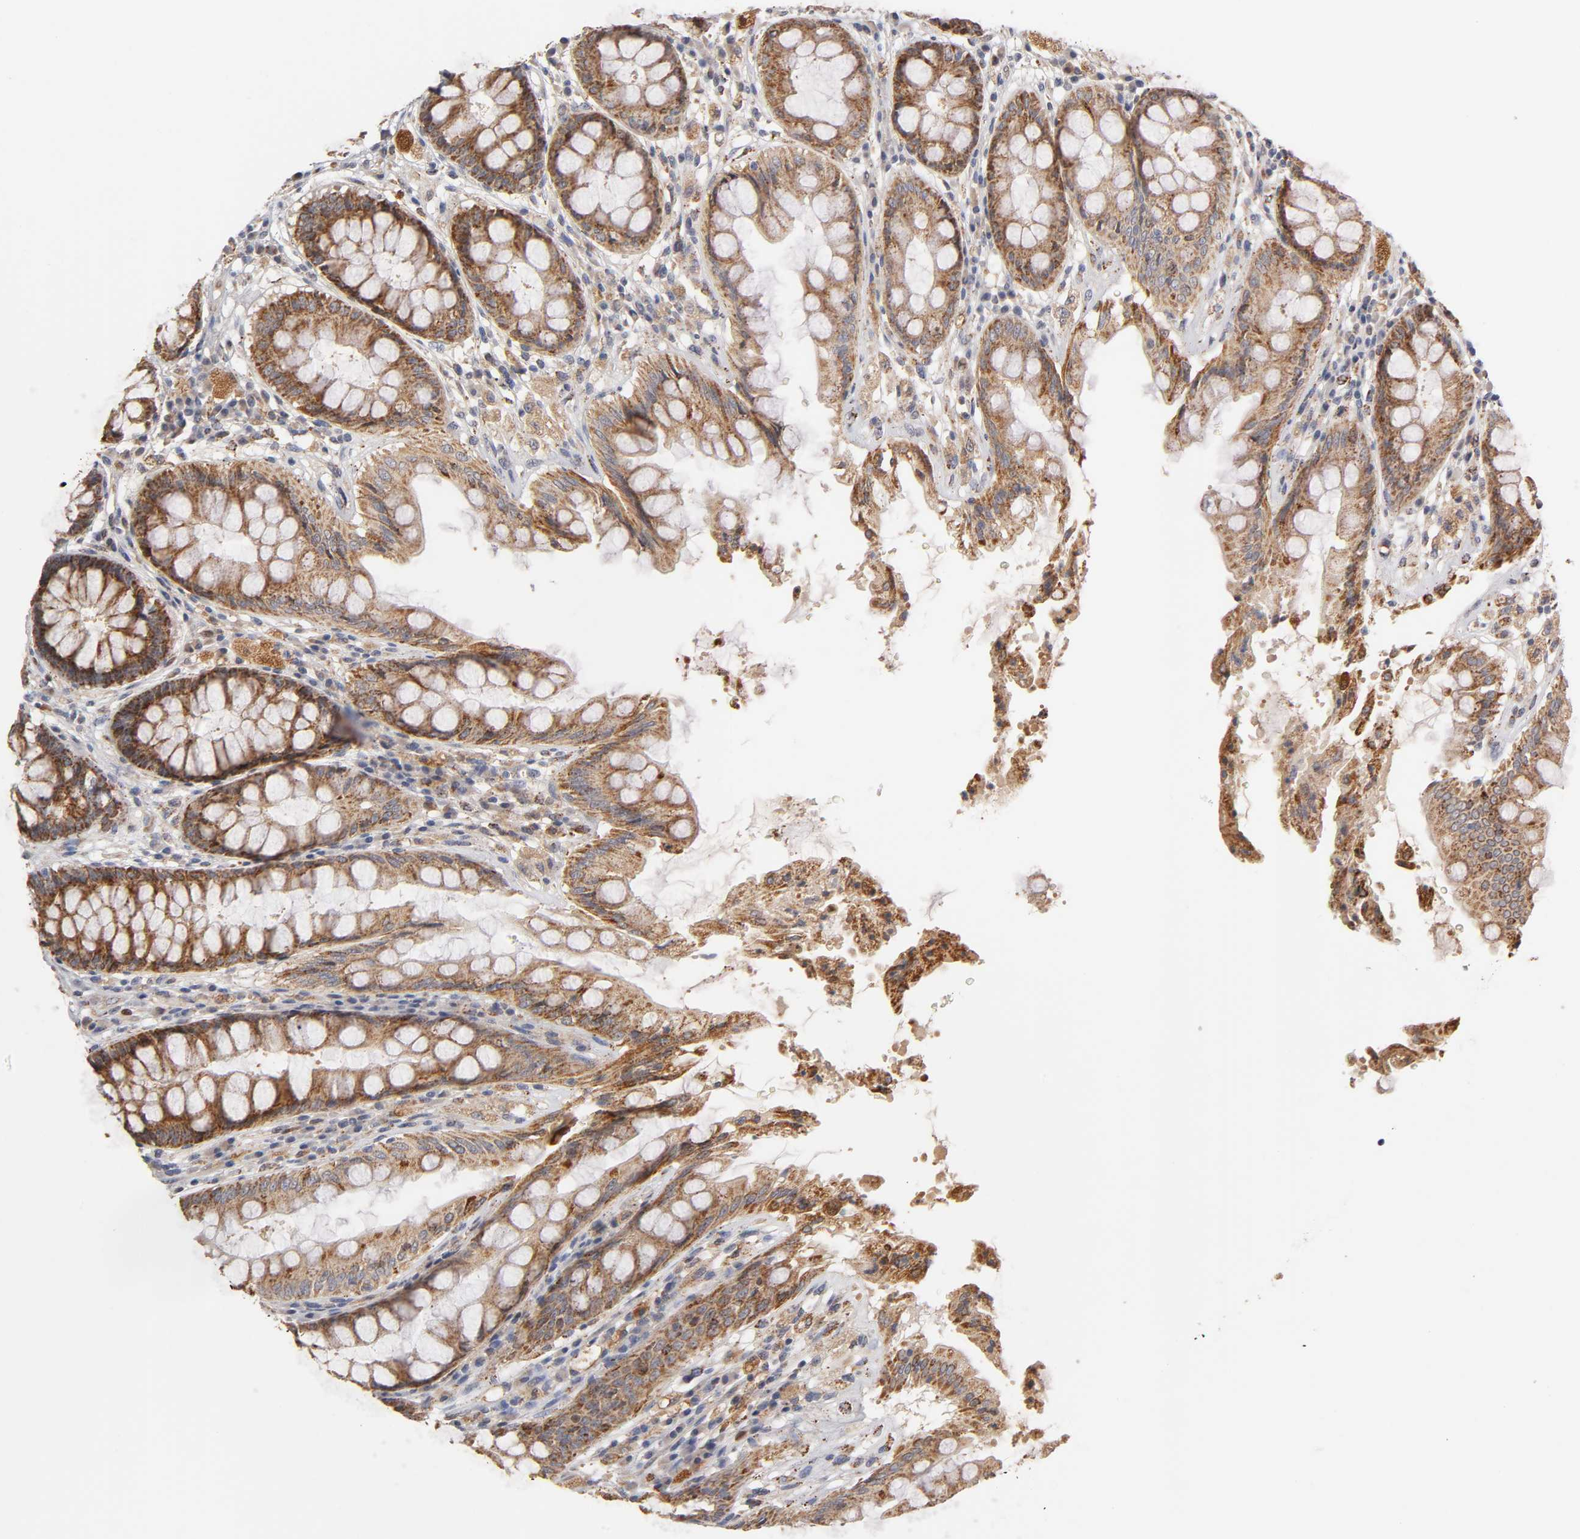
{"staining": {"intensity": "strong", "quantity": ">75%", "location": "cytoplasmic/membranous"}, "tissue": "rectum", "cell_type": "Glandular cells", "image_type": "normal", "snomed": [{"axis": "morphology", "description": "Normal tissue, NOS"}, {"axis": "topography", "description": "Rectum"}], "caption": "DAB immunohistochemical staining of benign human rectum shows strong cytoplasmic/membranous protein positivity in approximately >75% of glandular cells. (DAB = brown stain, brightfield microscopy at high magnification).", "gene": "ISG15", "patient": {"sex": "female", "age": 46}}